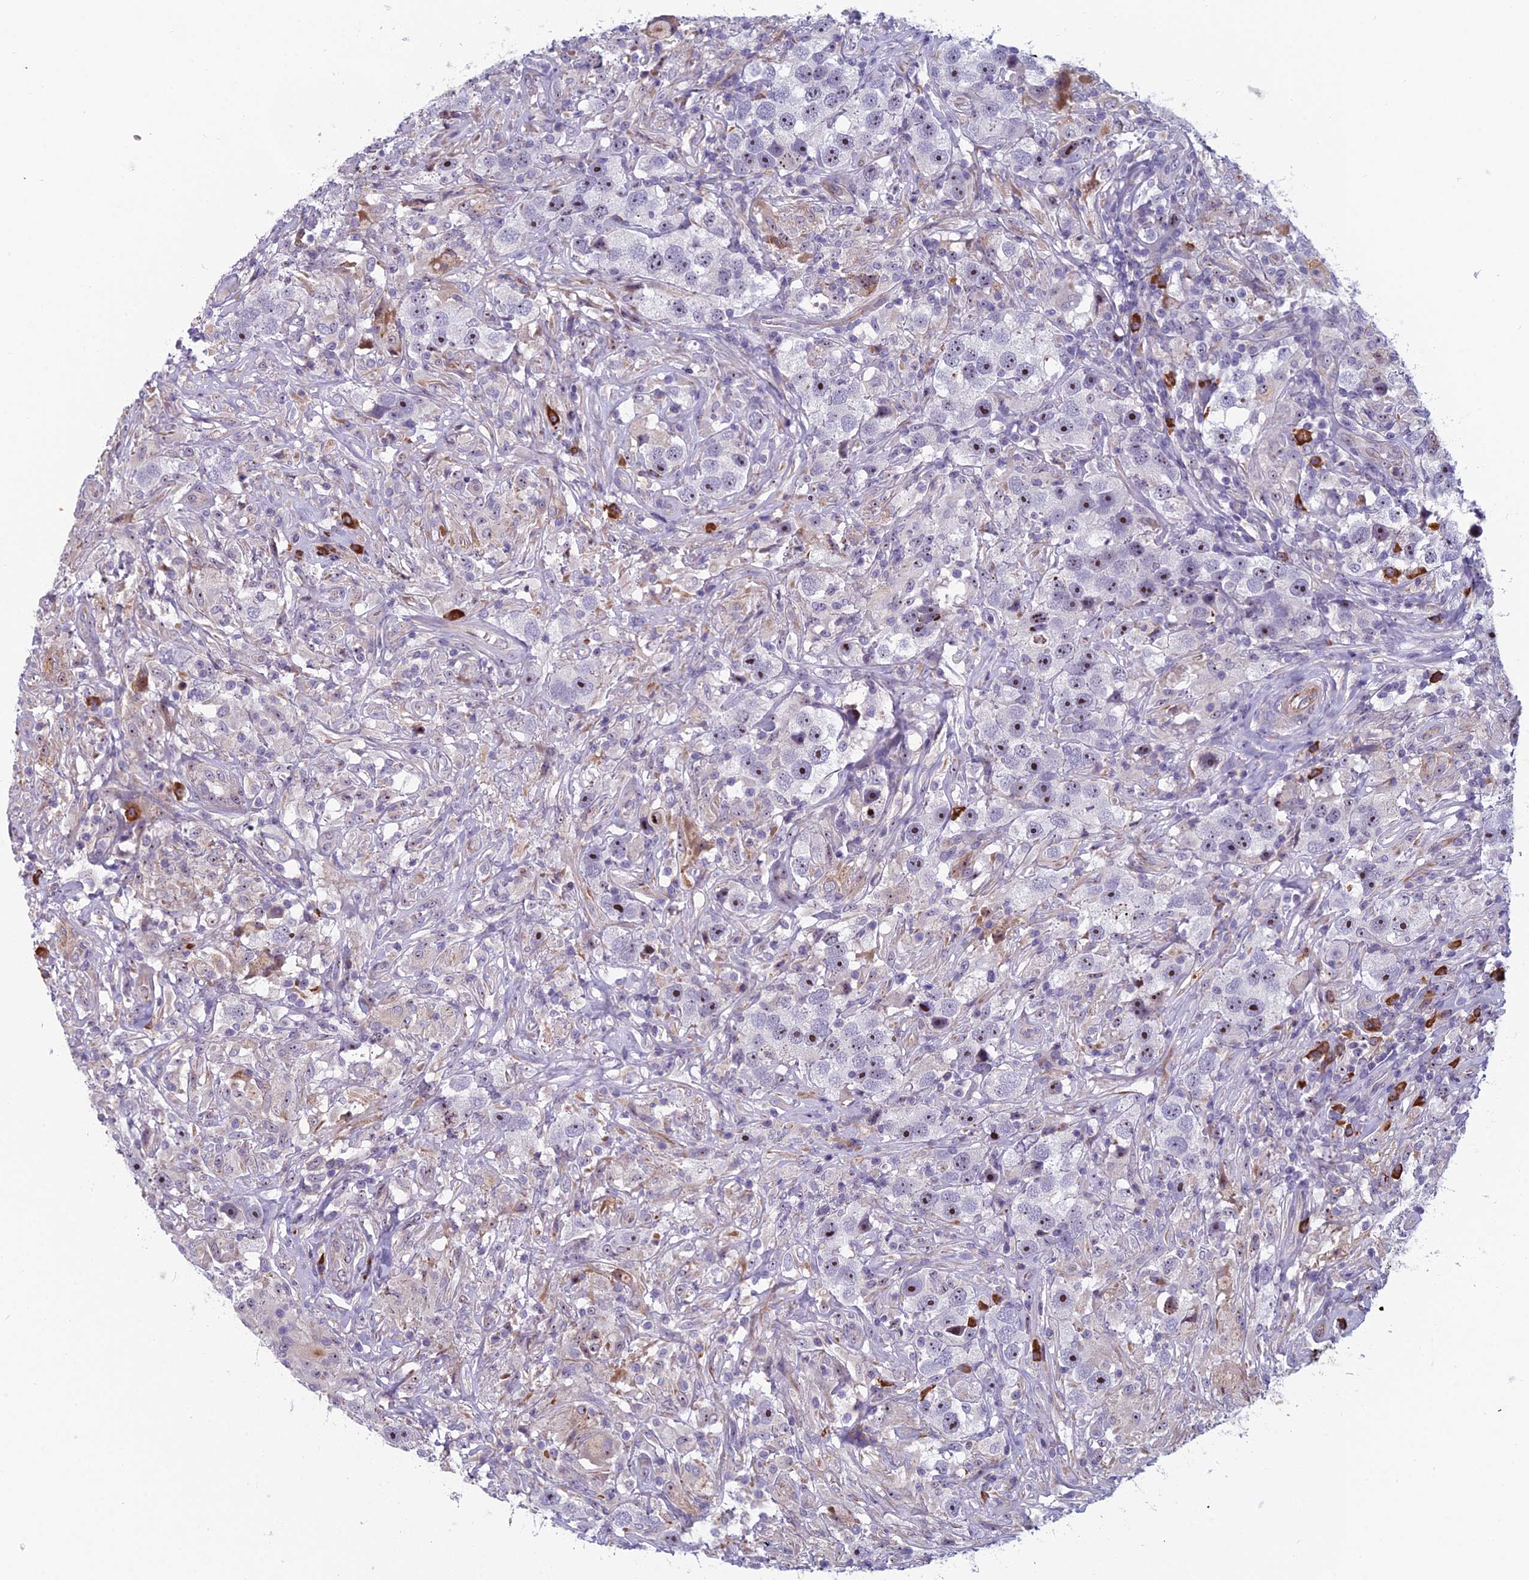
{"staining": {"intensity": "moderate", "quantity": ">75%", "location": "nuclear"}, "tissue": "testis cancer", "cell_type": "Tumor cells", "image_type": "cancer", "snomed": [{"axis": "morphology", "description": "Seminoma, NOS"}, {"axis": "topography", "description": "Testis"}], "caption": "DAB immunohistochemical staining of testis cancer demonstrates moderate nuclear protein expression in approximately >75% of tumor cells.", "gene": "NOC2L", "patient": {"sex": "male", "age": 49}}